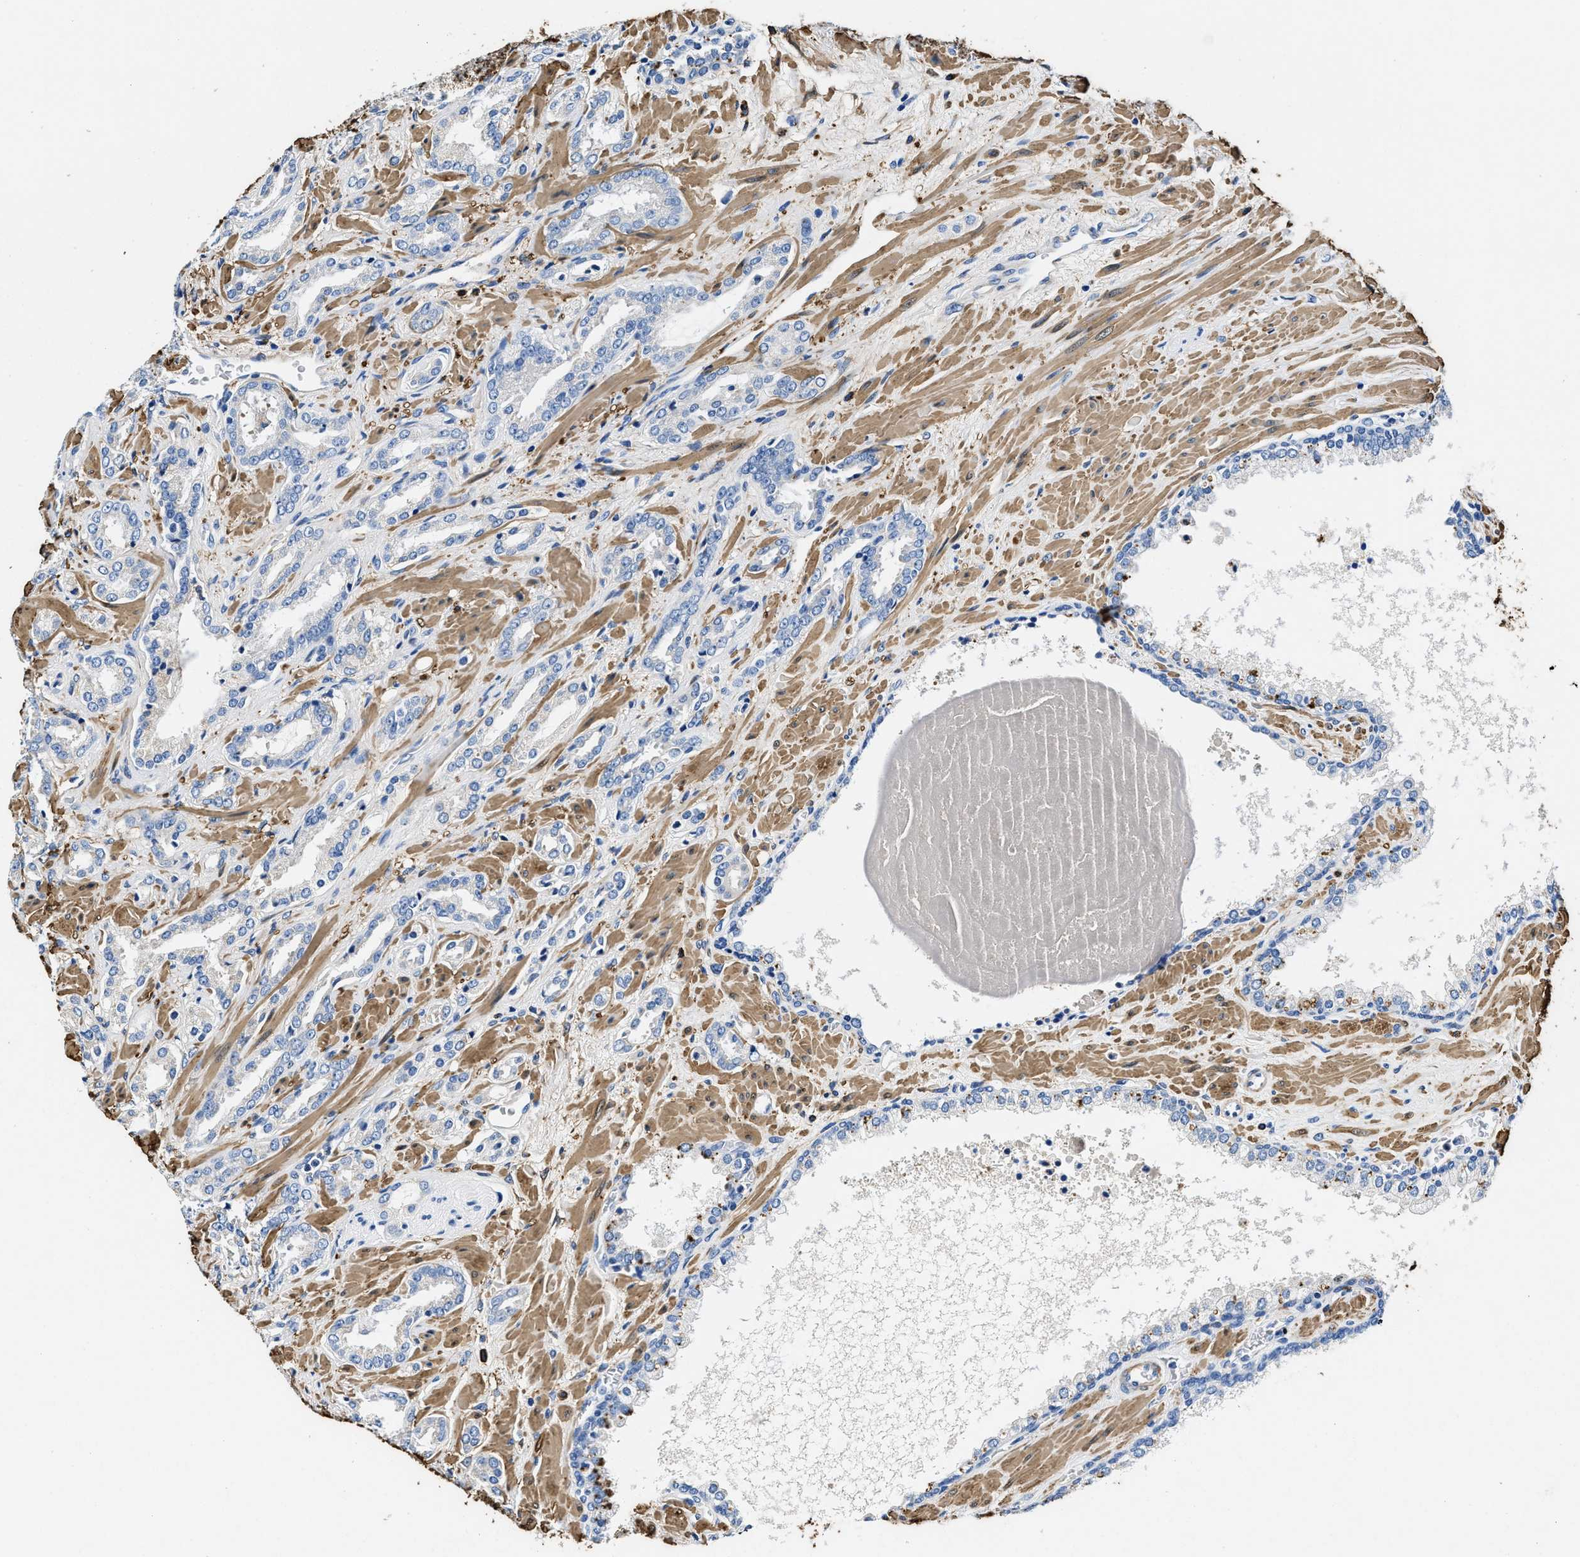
{"staining": {"intensity": "negative", "quantity": "none", "location": "none"}, "tissue": "prostate cancer", "cell_type": "Tumor cells", "image_type": "cancer", "snomed": [{"axis": "morphology", "description": "Adenocarcinoma, High grade"}, {"axis": "topography", "description": "Prostate"}], "caption": "Tumor cells are negative for protein expression in human prostate adenocarcinoma (high-grade).", "gene": "TEX261", "patient": {"sex": "male", "age": 64}}